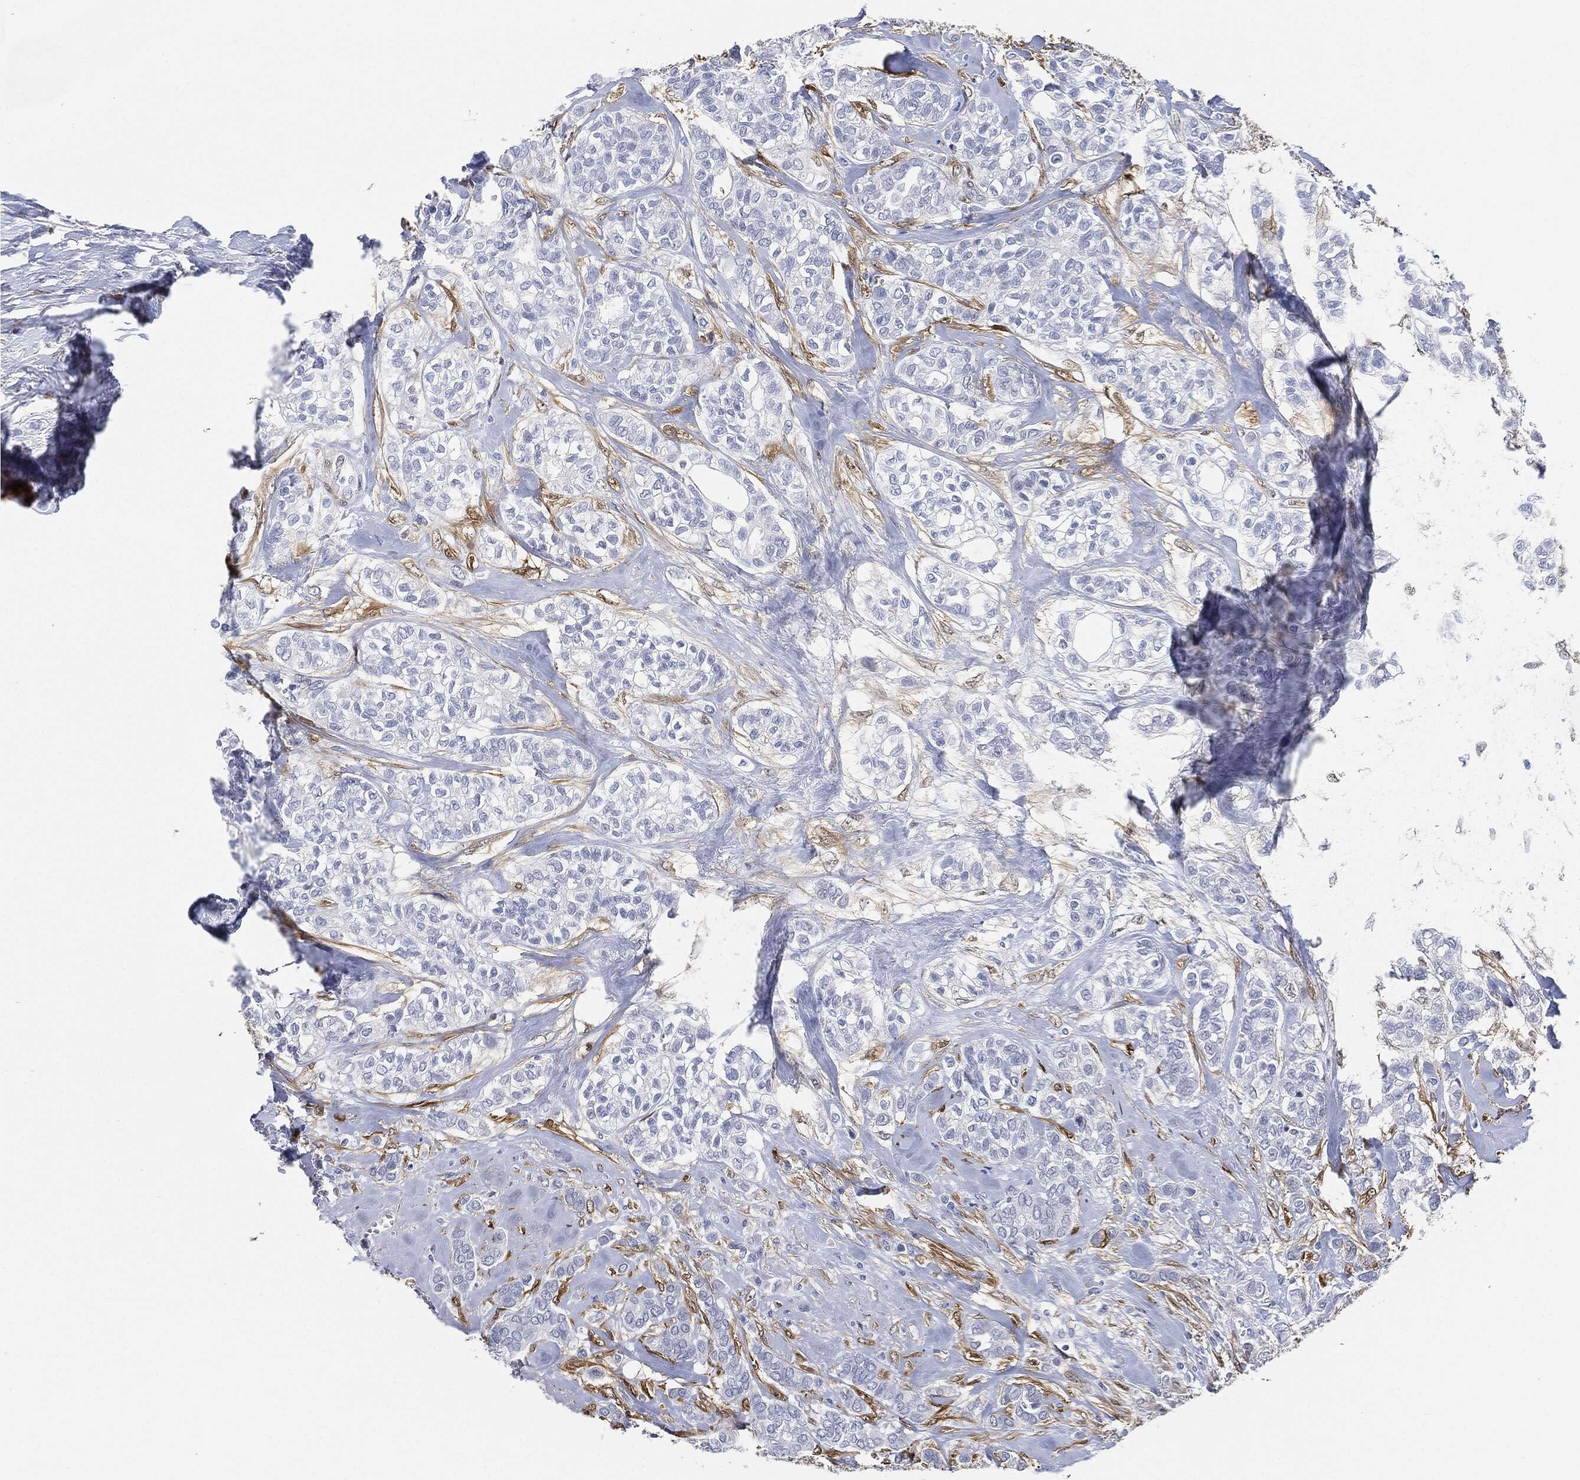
{"staining": {"intensity": "negative", "quantity": "none", "location": "none"}, "tissue": "breast cancer", "cell_type": "Tumor cells", "image_type": "cancer", "snomed": [{"axis": "morphology", "description": "Duct carcinoma"}, {"axis": "topography", "description": "Breast"}], "caption": "A high-resolution image shows immunohistochemistry (IHC) staining of breast invasive ductal carcinoma, which reveals no significant positivity in tumor cells.", "gene": "TAGLN", "patient": {"sex": "female", "age": 71}}